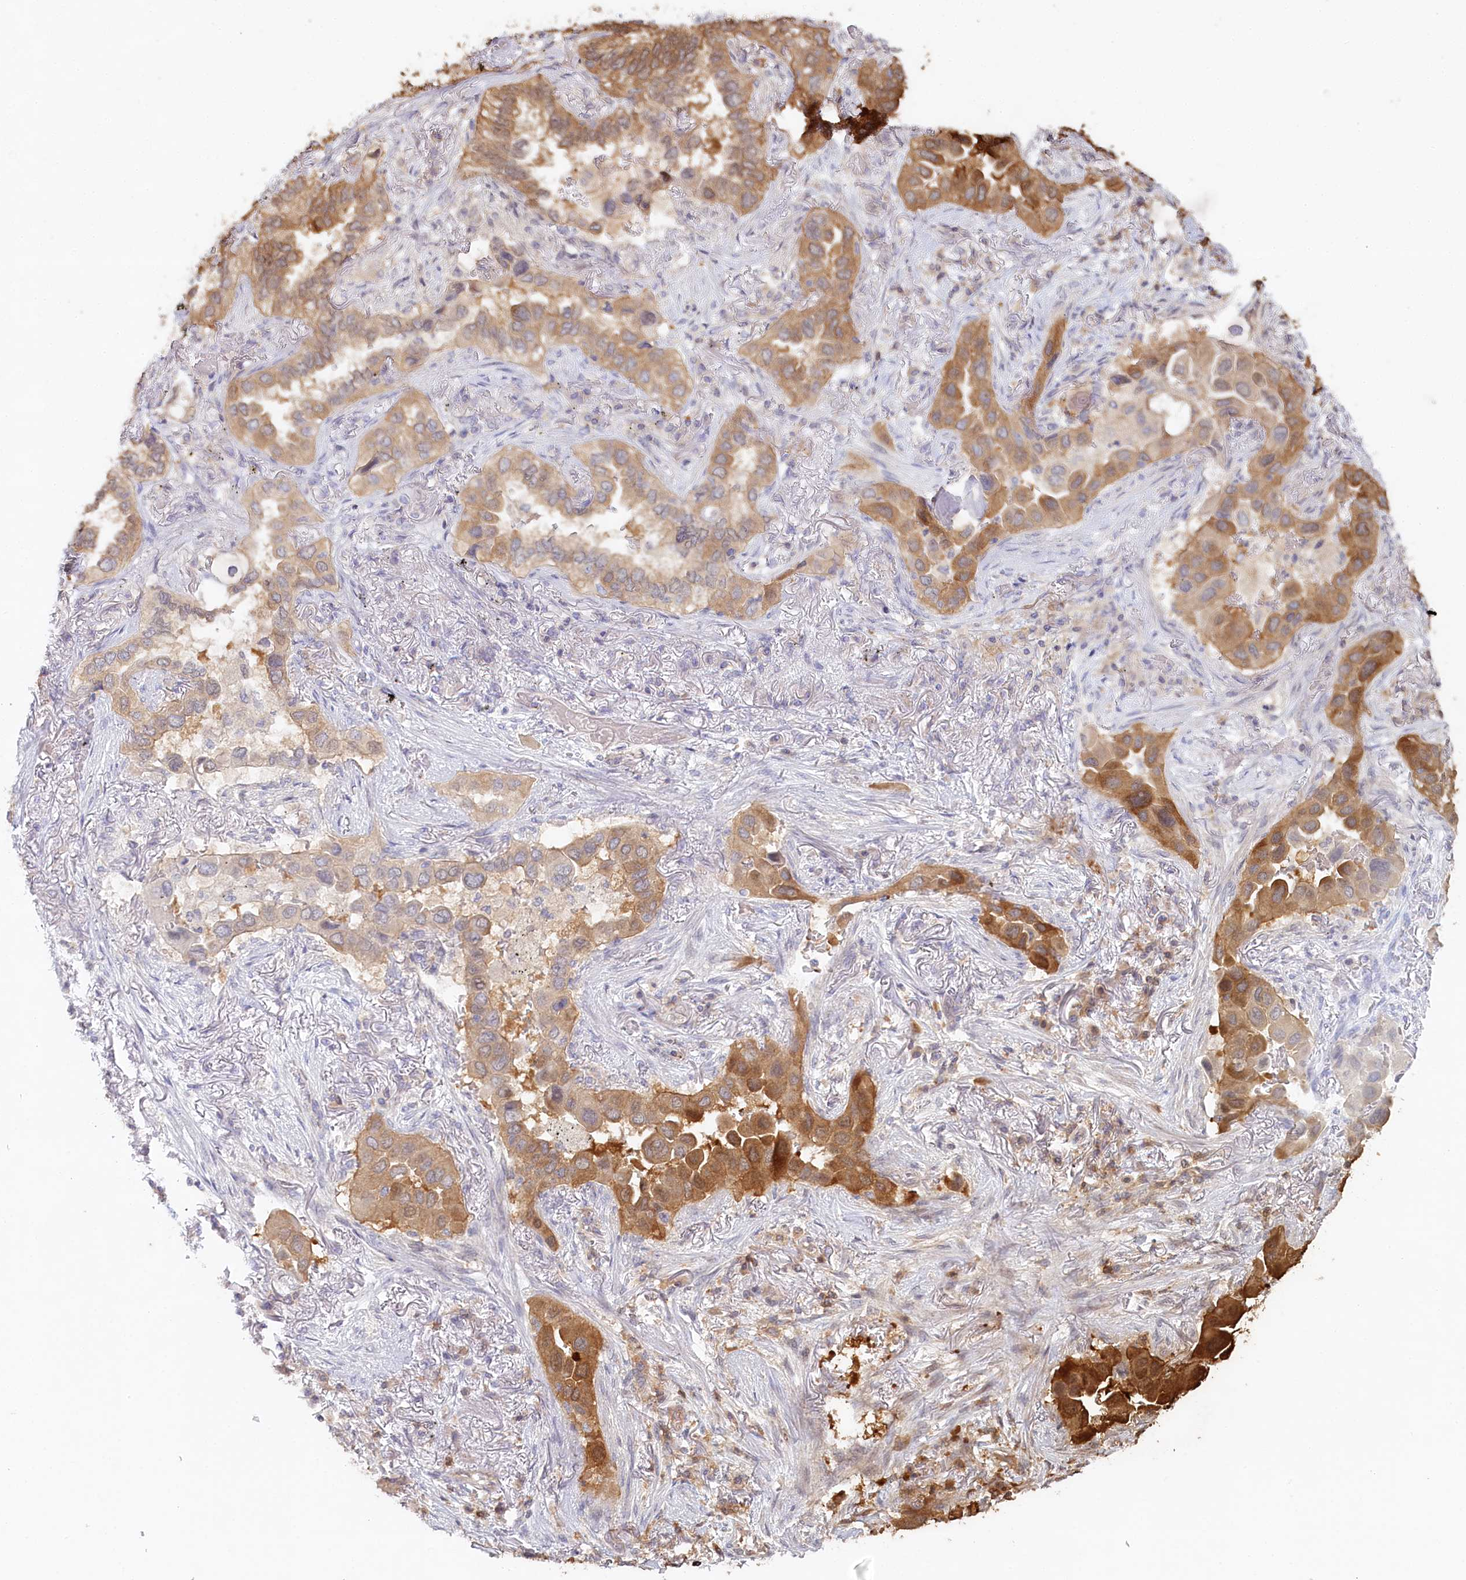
{"staining": {"intensity": "moderate", "quantity": ">75%", "location": "cytoplasmic/membranous"}, "tissue": "lung cancer", "cell_type": "Tumor cells", "image_type": "cancer", "snomed": [{"axis": "morphology", "description": "Adenocarcinoma, NOS"}, {"axis": "topography", "description": "Lung"}], "caption": "Immunohistochemical staining of lung cancer displays medium levels of moderate cytoplasmic/membranous staining in approximately >75% of tumor cells.", "gene": "HAL", "patient": {"sex": "female", "age": 76}}